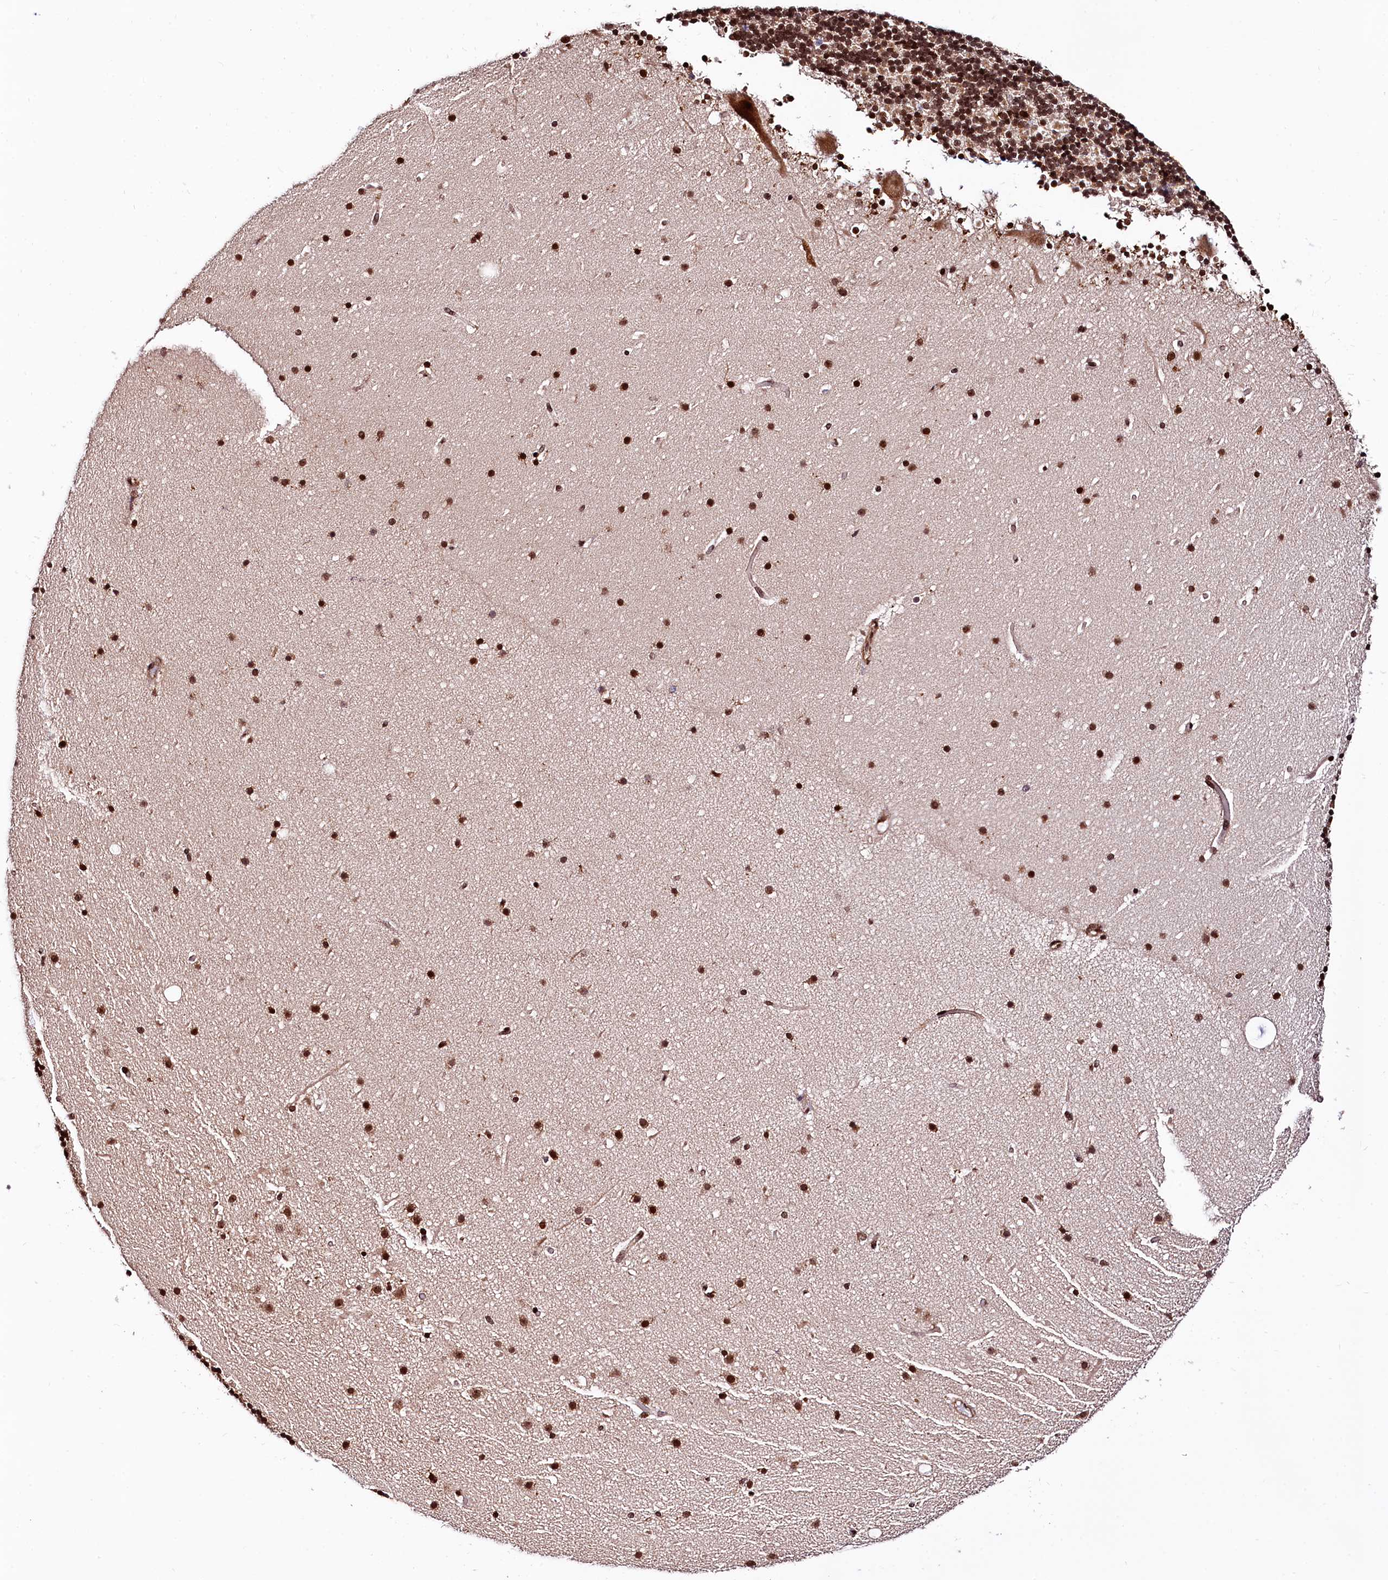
{"staining": {"intensity": "strong", "quantity": "25%-75%", "location": "cytoplasmic/membranous,nuclear"}, "tissue": "cerebellum", "cell_type": "Cells in granular layer", "image_type": "normal", "snomed": [{"axis": "morphology", "description": "Normal tissue, NOS"}, {"axis": "topography", "description": "Cerebellum"}], "caption": "Immunohistochemical staining of unremarkable cerebellum shows 25%-75% levels of strong cytoplasmic/membranous,nuclear protein staining in approximately 25%-75% of cells in granular layer. (Stains: DAB in brown, nuclei in blue, Microscopy: brightfield microscopy at high magnification).", "gene": "PDS5B", "patient": {"sex": "male", "age": 57}}